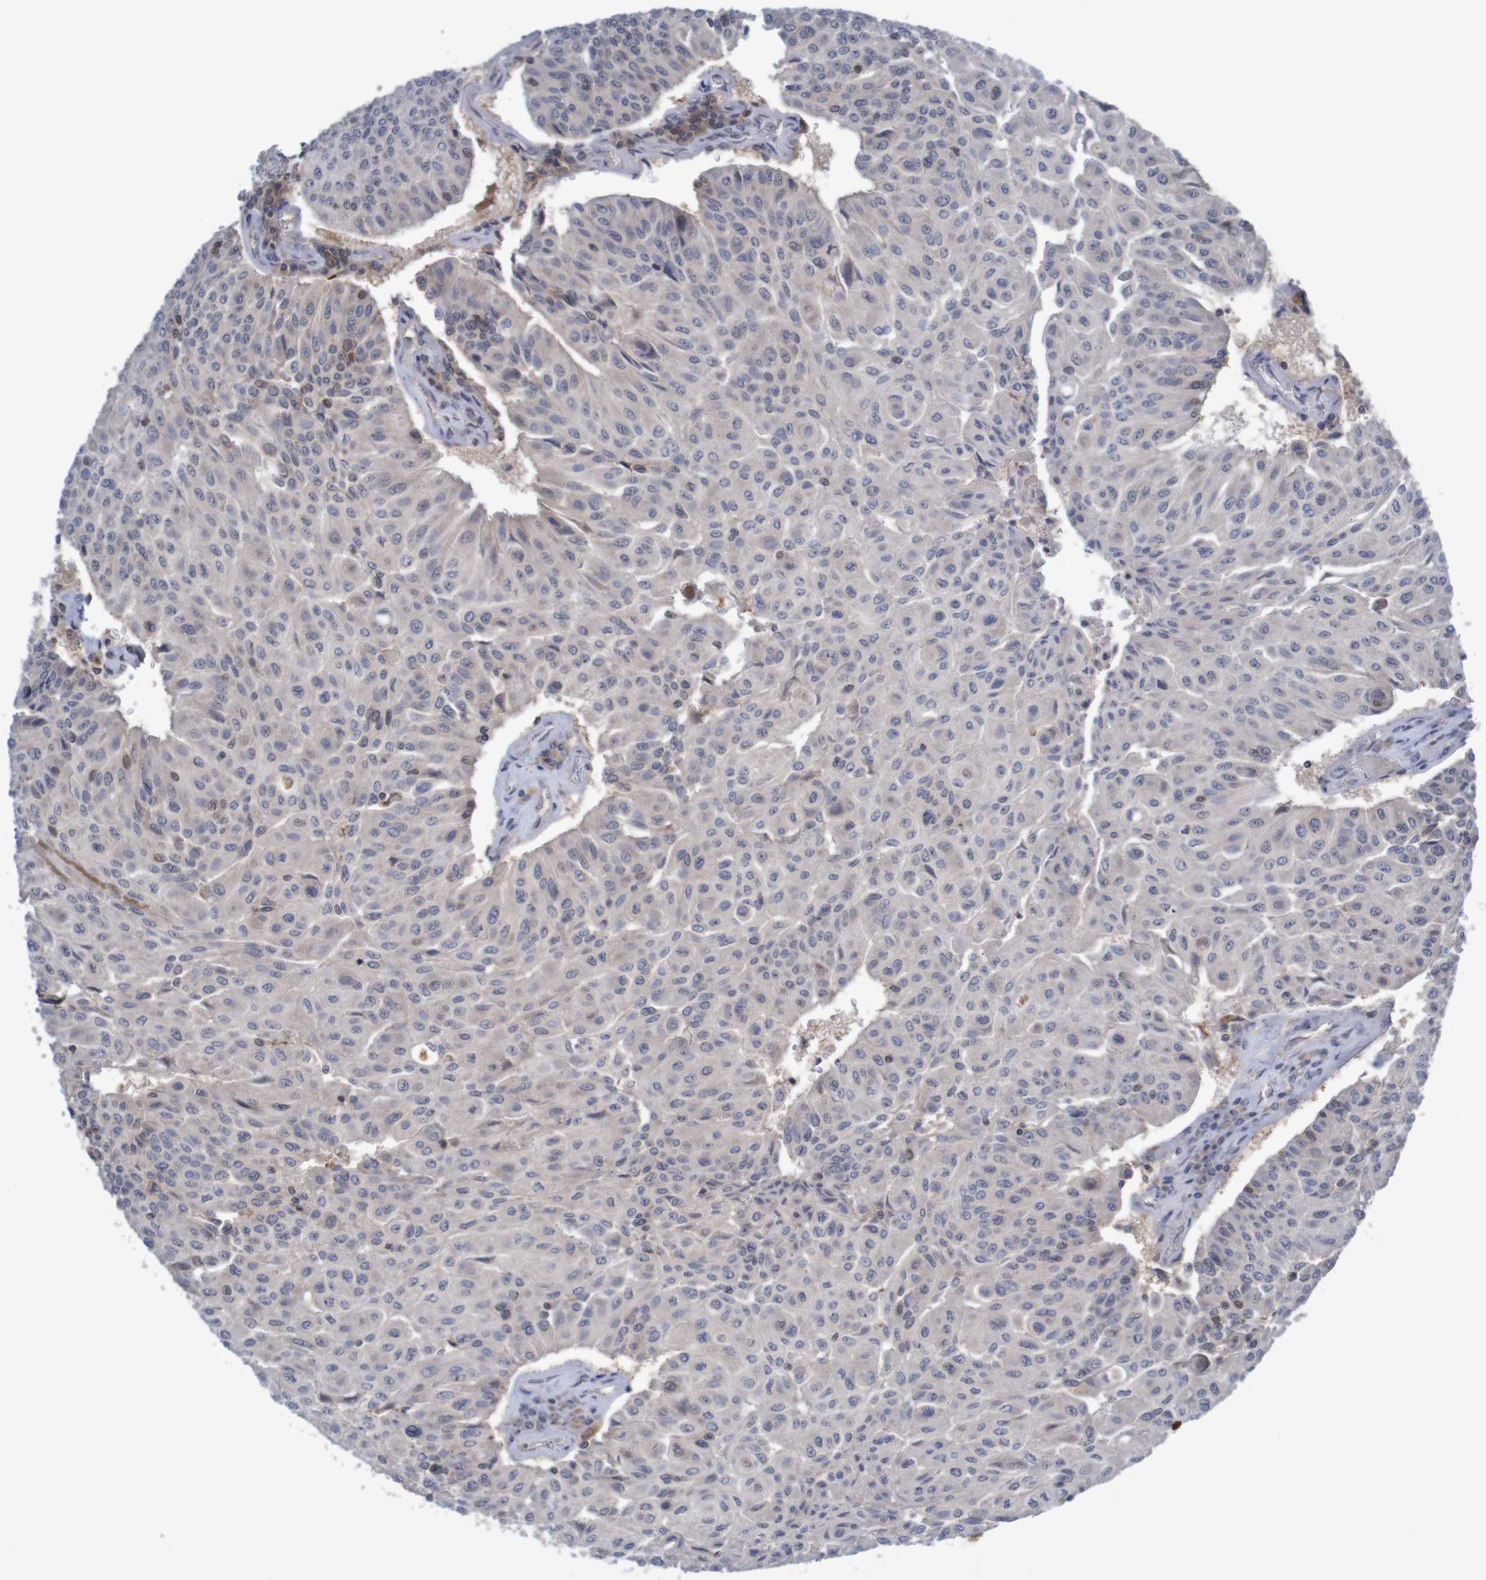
{"staining": {"intensity": "negative", "quantity": "none", "location": "none"}, "tissue": "urothelial cancer", "cell_type": "Tumor cells", "image_type": "cancer", "snomed": [{"axis": "morphology", "description": "Urothelial carcinoma, High grade"}, {"axis": "topography", "description": "Urinary bladder"}], "caption": "IHC photomicrograph of neoplastic tissue: urothelial carcinoma (high-grade) stained with DAB (3,3'-diaminobenzidine) shows no significant protein positivity in tumor cells.", "gene": "ANKK1", "patient": {"sex": "male", "age": 66}}